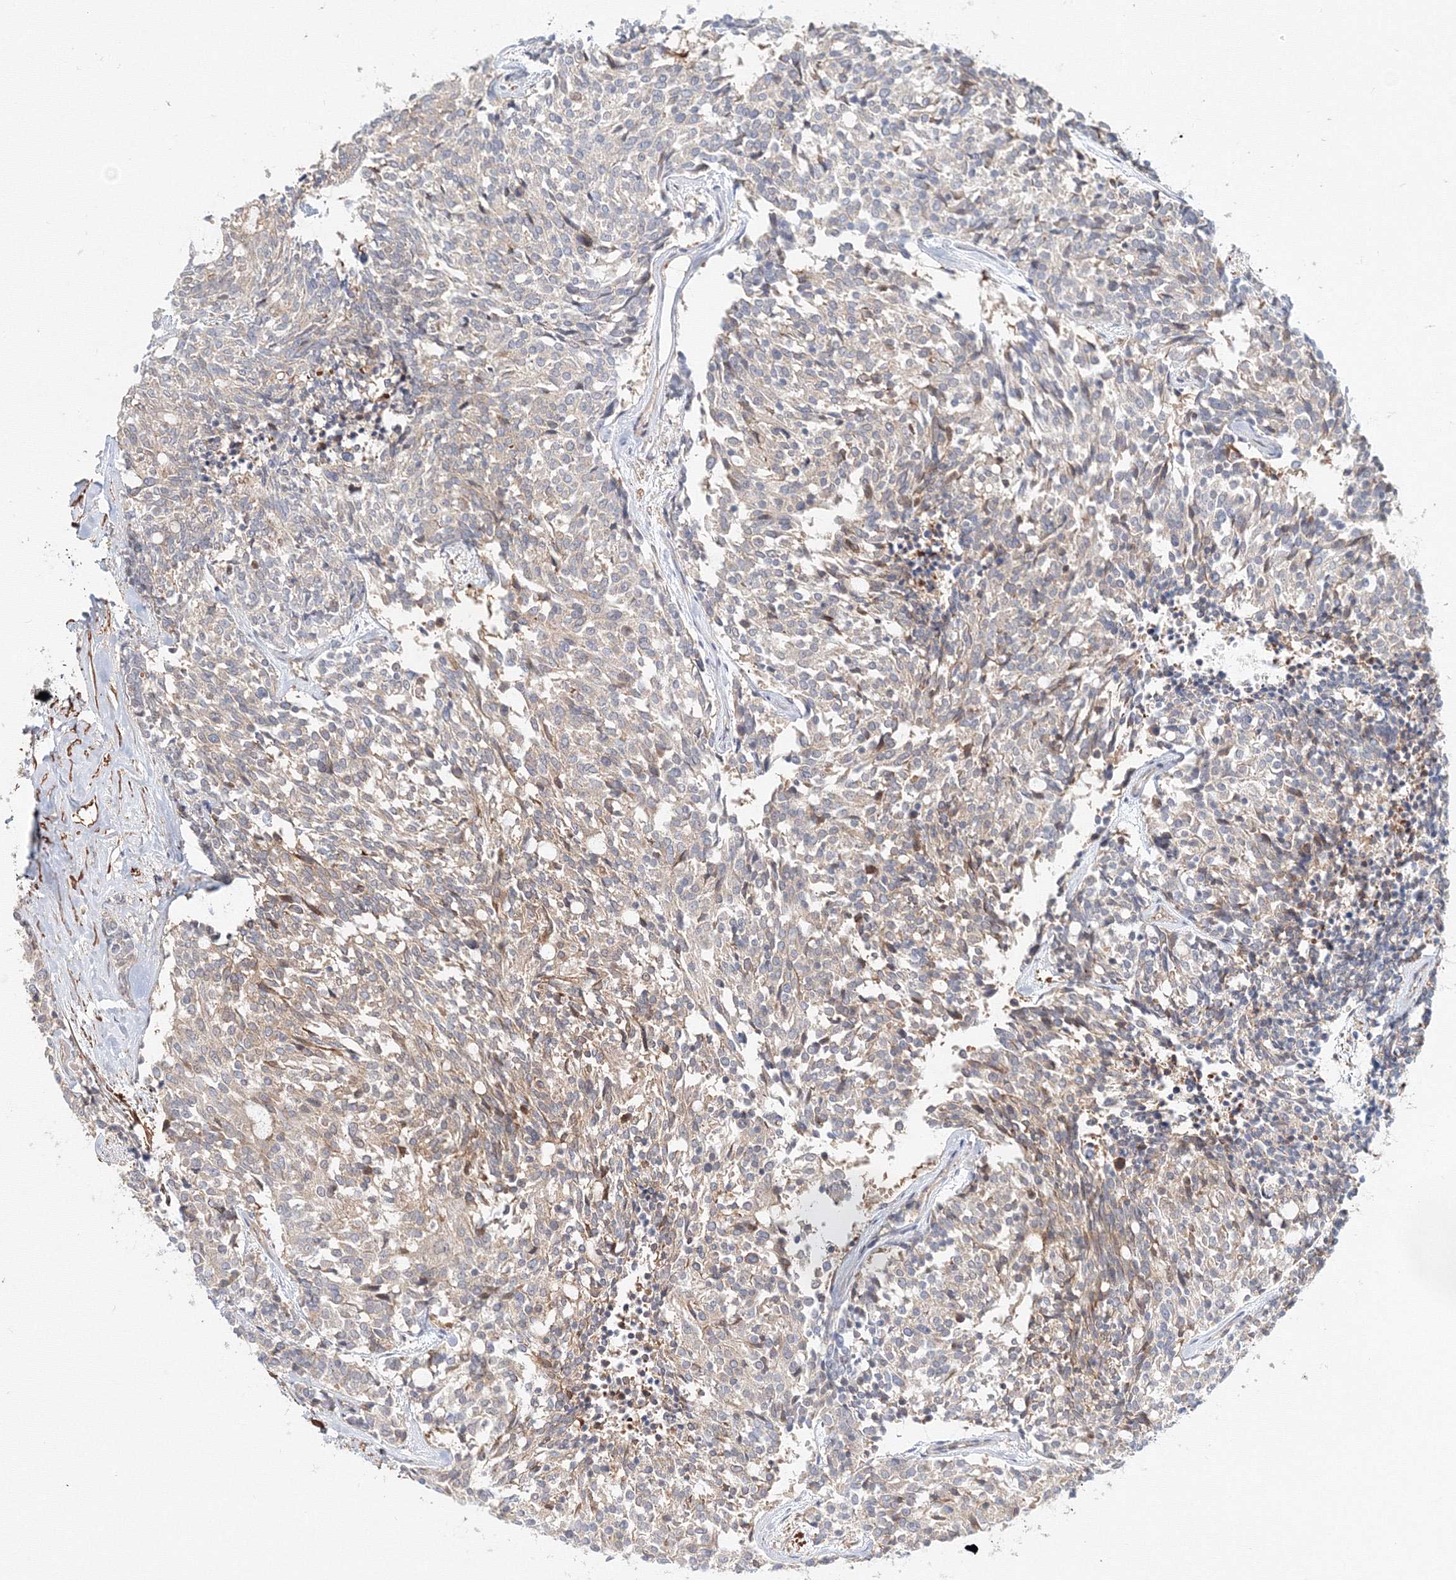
{"staining": {"intensity": "weak", "quantity": "<25%", "location": "cytoplasmic/membranous"}, "tissue": "carcinoid", "cell_type": "Tumor cells", "image_type": "cancer", "snomed": [{"axis": "morphology", "description": "Carcinoid, malignant, NOS"}, {"axis": "topography", "description": "Pancreas"}], "caption": "This photomicrograph is of carcinoid stained with IHC to label a protein in brown with the nuclei are counter-stained blue. There is no staining in tumor cells.", "gene": "ARHGAP21", "patient": {"sex": "female", "age": 54}}